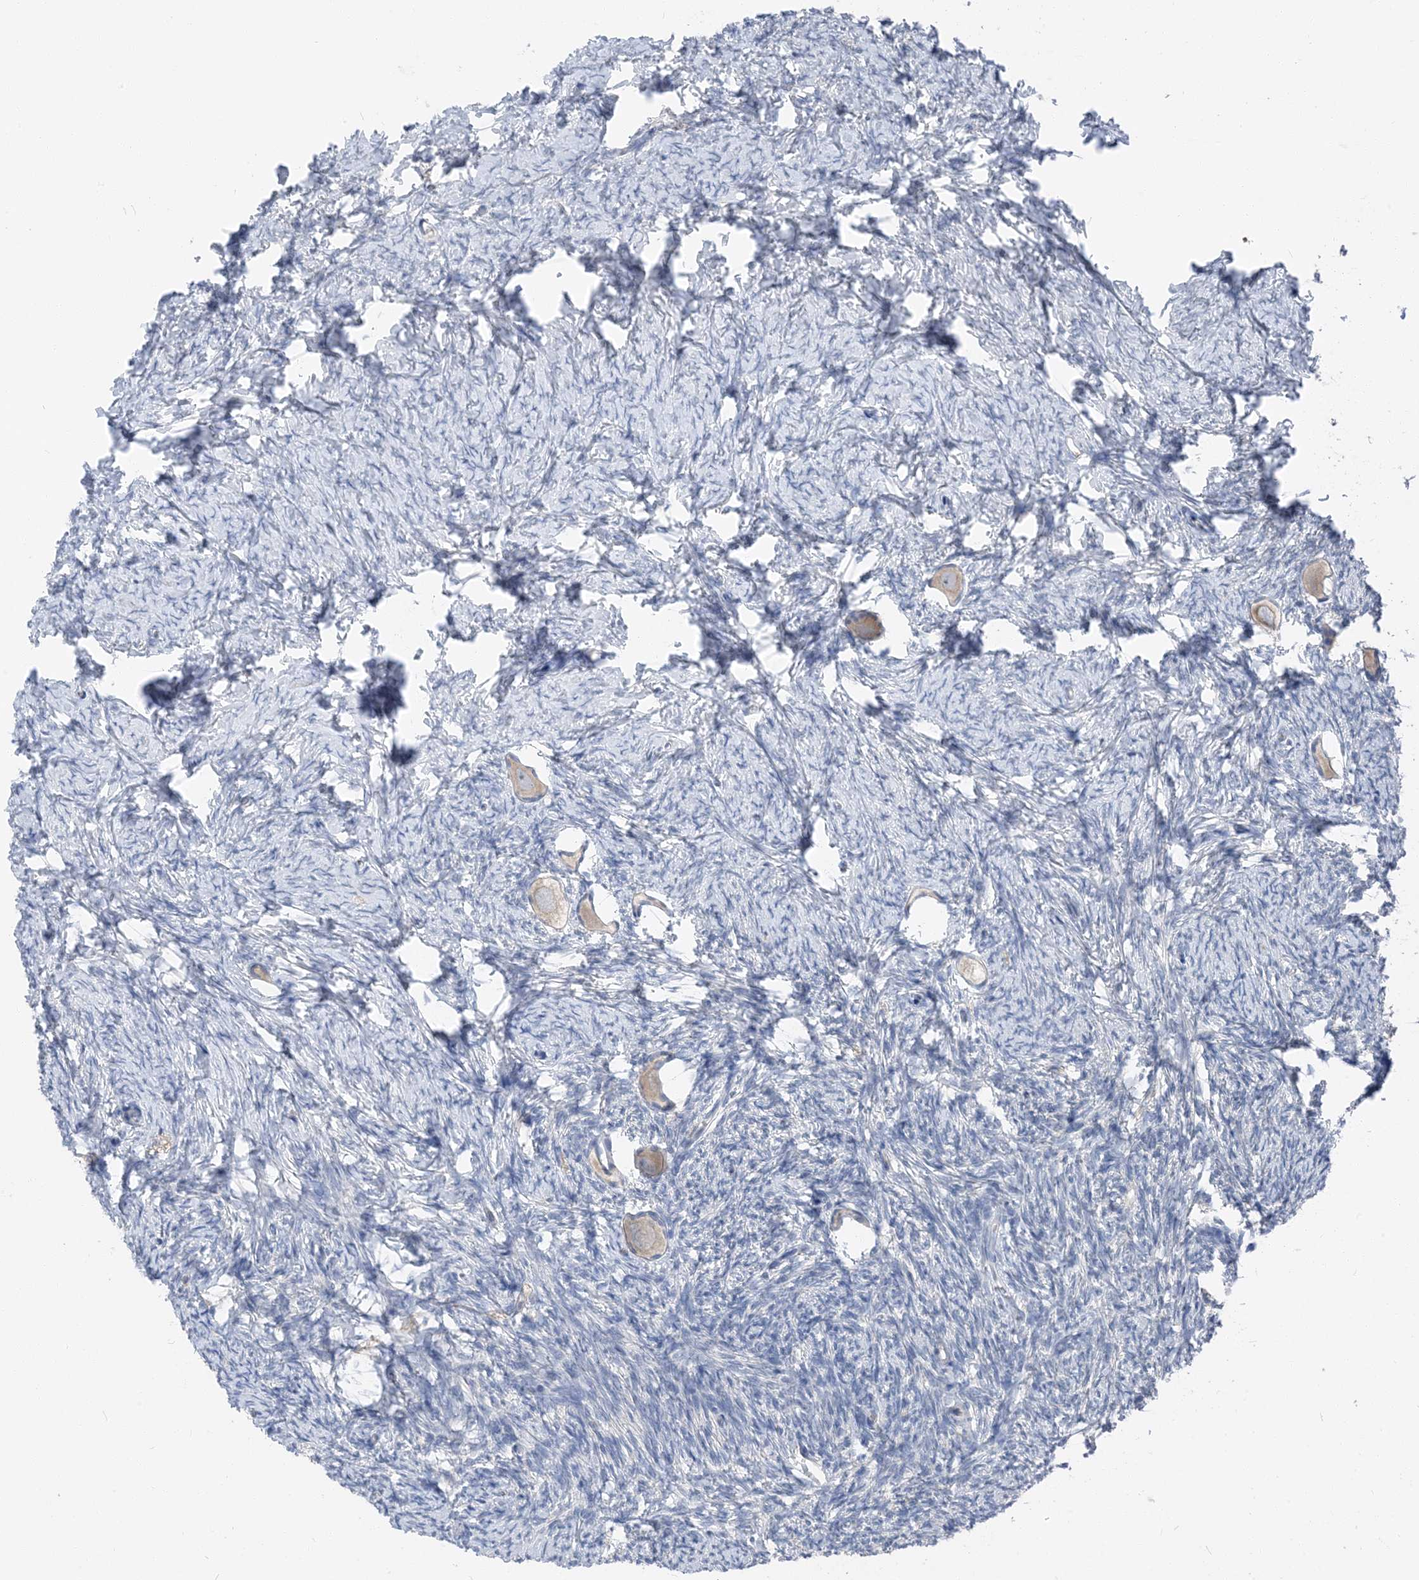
{"staining": {"intensity": "weak", "quantity": "25%-75%", "location": "cytoplasmic/membranous"}, "tissue": "ovary", "cell_type": "Follicle cells", "image_type": "normal", "snomed": [{"axis": "morphology", "description": "Normal tissue, NOS"}, {"axis": "topography", "description": "Ovary"}], "caption": "Immunohistochemistry (IHC) staining of benign ovary, which exhibits low levels of weak cytoplasmic/membranous positivity in about 25%-75% of follicle cells indicating weak cytoplasmic/membranous protein expression. The staining was performed using DAB (brown) for protein detection and nuclei were counterstained in hematoxylin (blue).", "gene": "NCOA7", "patient": {"sex": "female", "age": 27}}